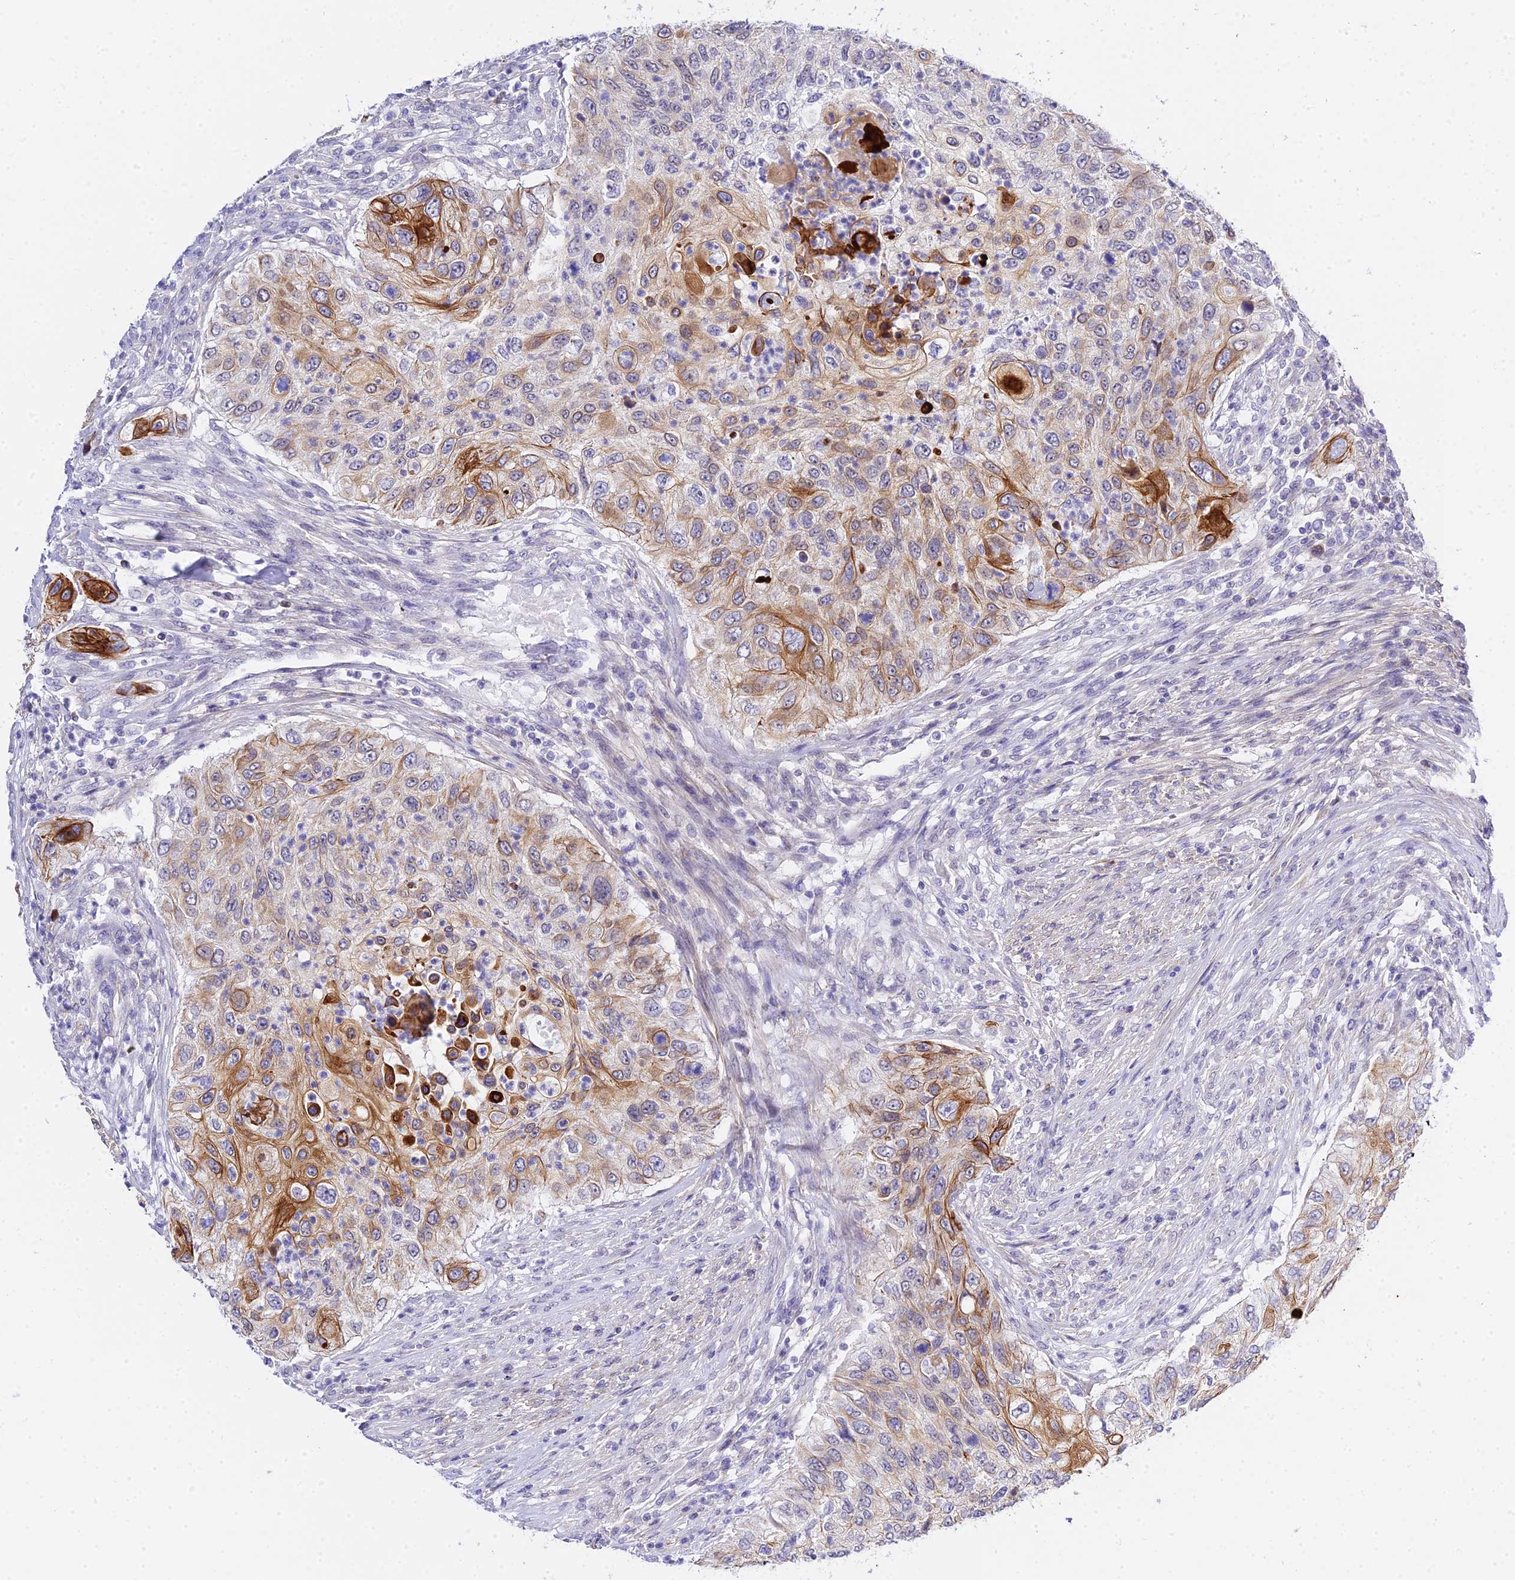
{"staining": {"intensity": "moderate", "quantity": "25%-75%", "location": "cytoplasmic/membranous"}, "tissue": "urothelial cancer", "cell_type": "Tumor cells", "image_type": "cancer", "snomed": [{"axis": "morphology", "description": "Urothelial carcinoma, High grade"}, {"axis": "topography", "description": "Urinary bladder"}], "caption": "Immunohistochemistry histopathology image of human high-grade urothelial carcinoma stained for a protein (brown), which exhibits medium levels of moderate cytoplasmic/membranous expression in approximately 25%-75% of tumor cells.", "gene": "ZNF628", "patient": {"sex": "female", "age": 60}}